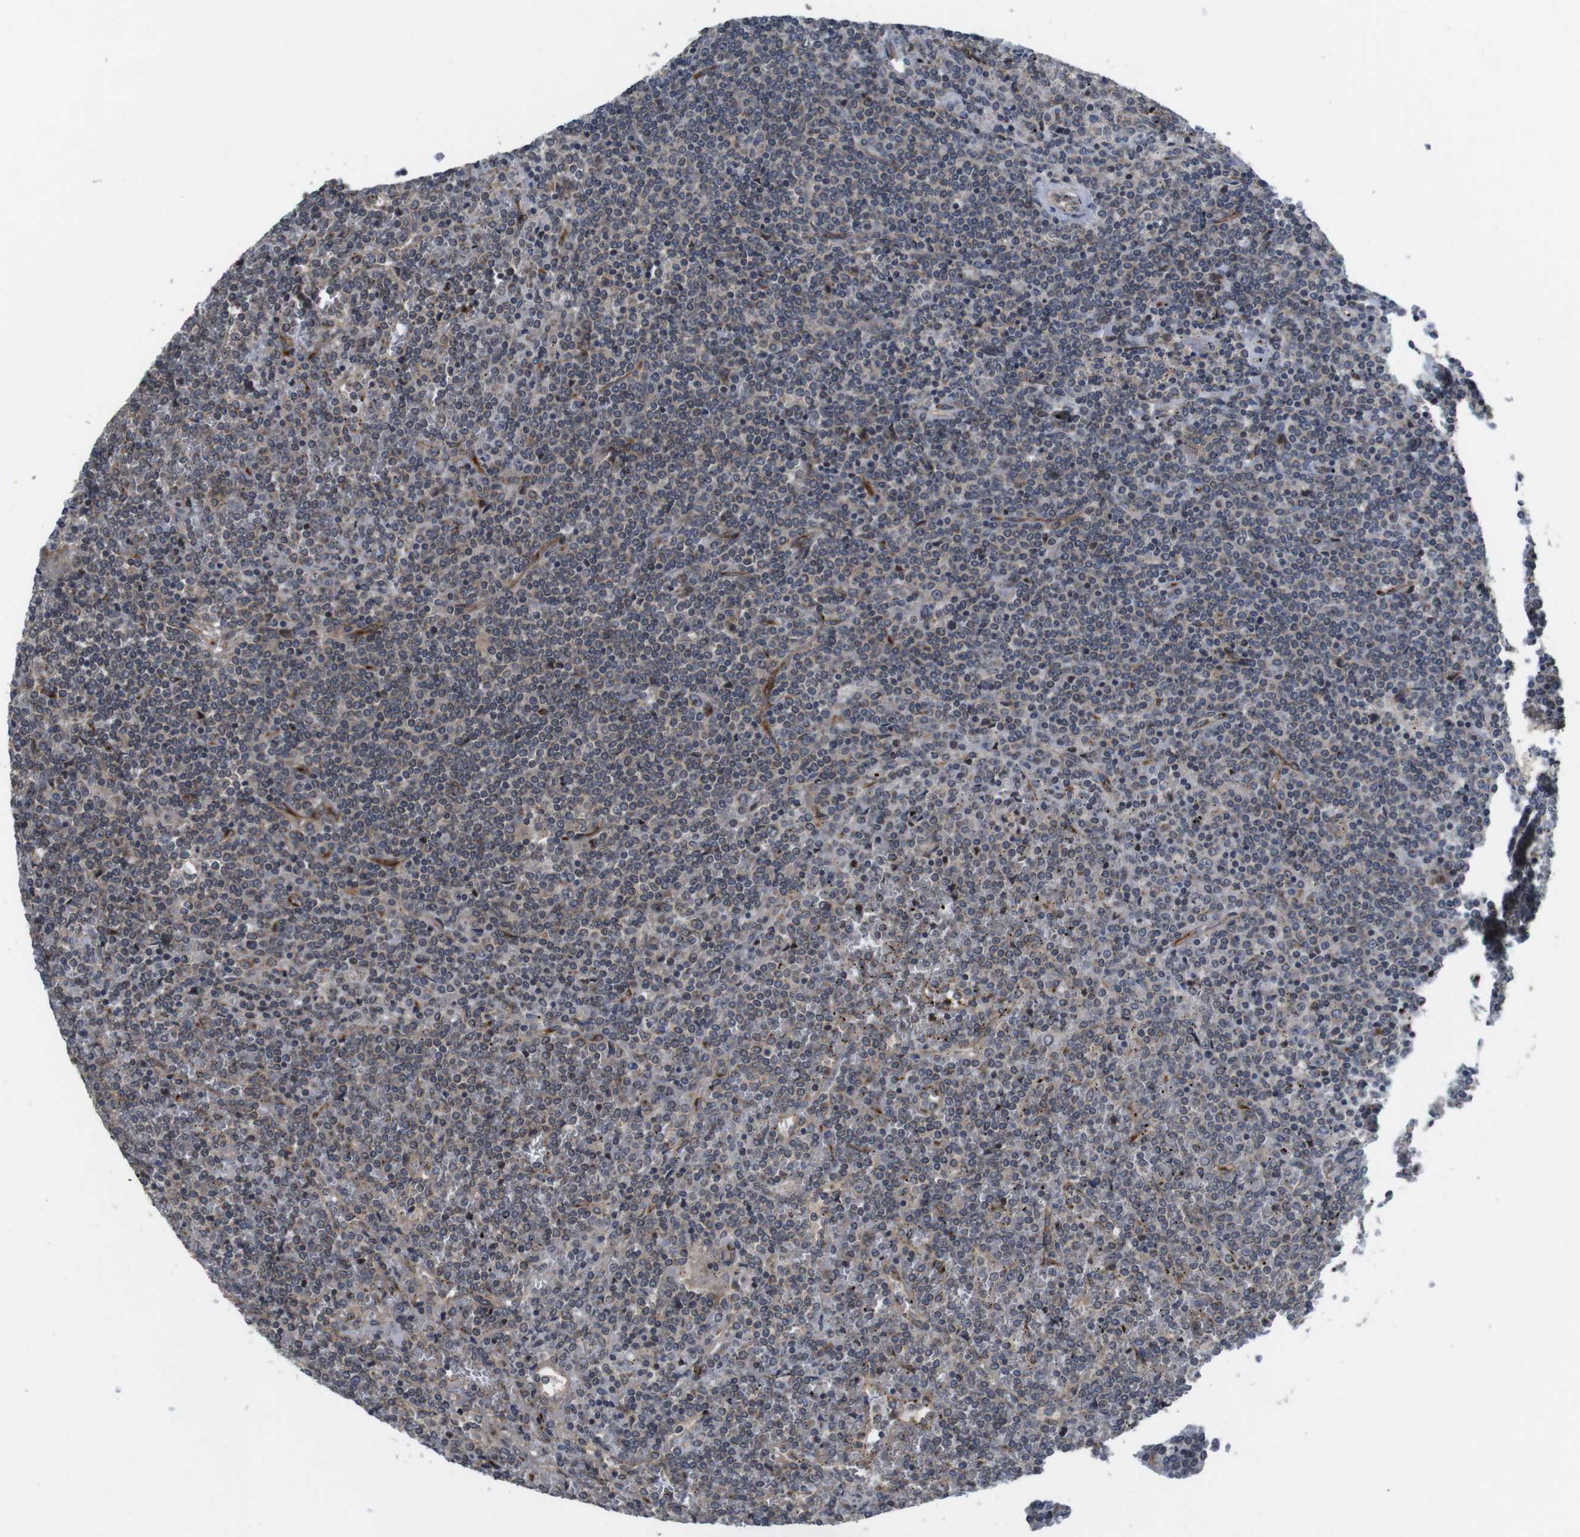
{"staining": {"intensity": "negative", "quantity": "none", "location": "none"}, "tissue": "lymphoma", "cell_type": "Tumor cells", "image_type": "cancer", "snomed": [{"axis": "morphology", "description": "Malignant lymphoma, non-Hodgkin's type, Low grade"}, {"axis": "topography", "description": "Spleen"}], "caption": "This is an immunohistochemistry (IHC) histopathology image of low-grade malignant lymphoma, non-Hodgkin's type. There is no positivity in tumor cells.", "gene": "EFCAB14", "patient": {"sex": "female", "age": 19}}